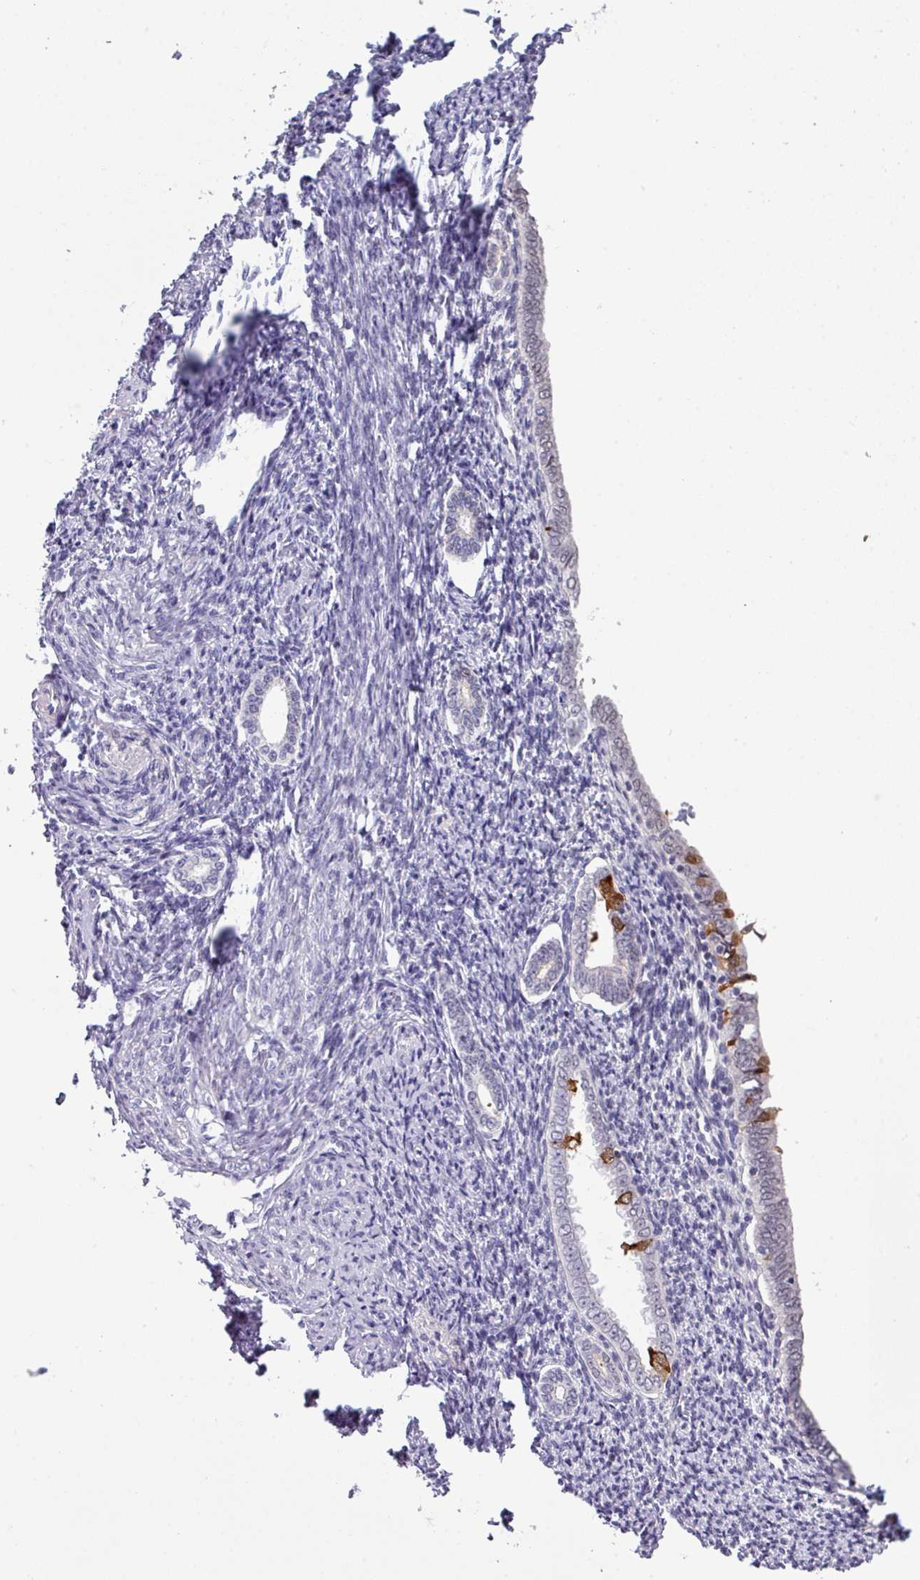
{"staining": {"intensity": "negative", "quantity": "none", "location": "none"}, "tissue": "endometrium", "cell_type": "Cells in endometrial stroma", "image_type": "normal", "snomed": [{"axis": "morphology", "description": "Normal tissue, NOS"}, {"axis": "topography", "description": "Endometrium"}], "caption": "IHC image of unremarkable endometrium: human endometrium stained with DAB reveals no significant protein expression in cells in endometrial stroma.", "gene": "ANKRD13B", "patient": {"sex": "female", "age": 63}}